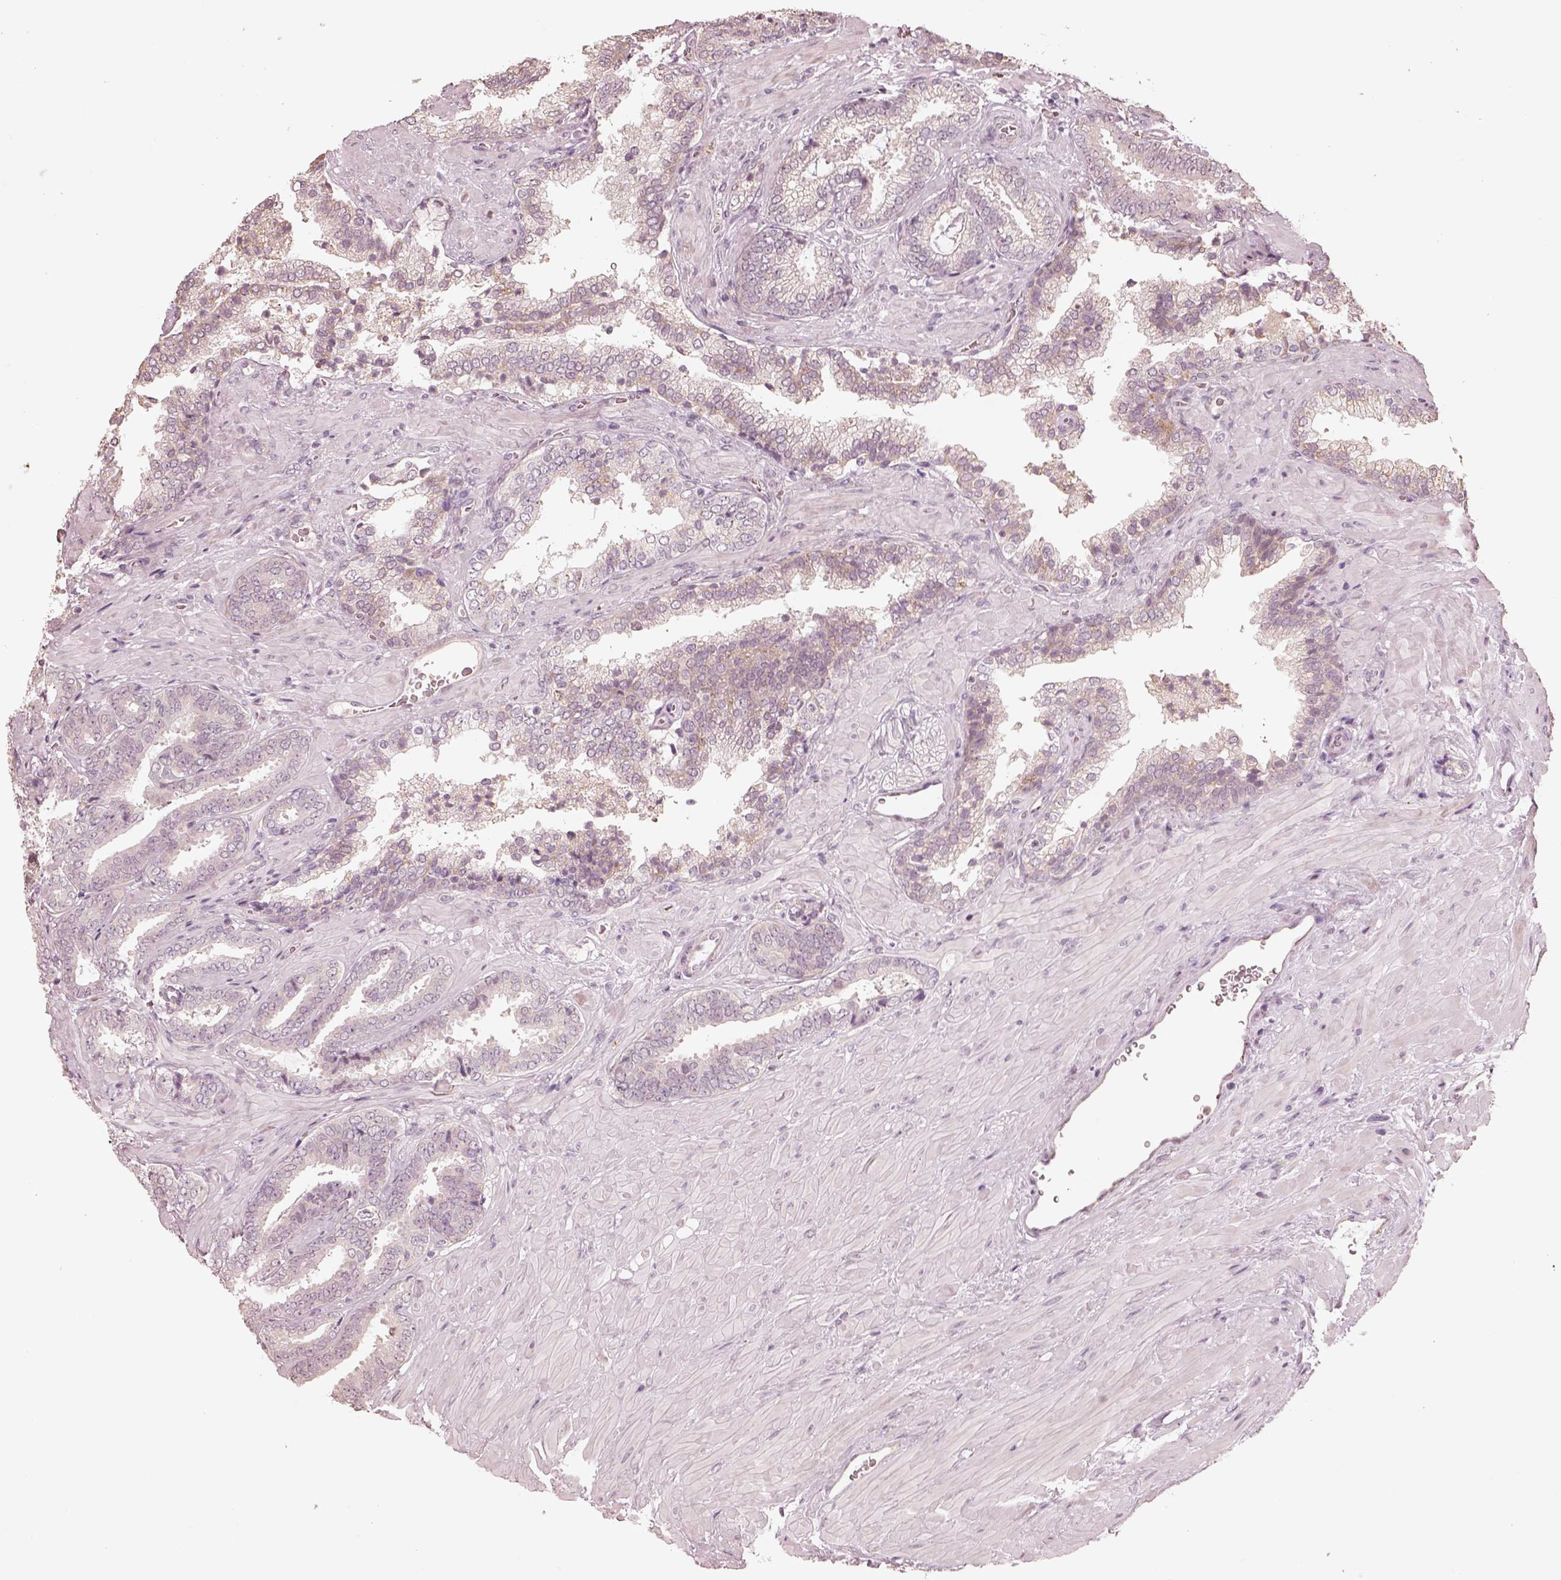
{"staining": {"intensity": "weak", "quantity": "<25%", "location": "cytoplasmic/membranous"}, "tissue": "prostate cancer", "cell_type": "Tumor cells", "image_type": "cancer", "snomed": [{"axis": "morphology", "description": "Adenocarcinoma, Low grade"}, {"axis": "topography", "description": "Prostate"}], "caption": "An immunohistochemistry (IHC) image of prostate cancer is shown. There is no staining in tumor cells of prostate cancer.", "gene": "CRB1", "patient": {"sex": "male", "age": 61}}